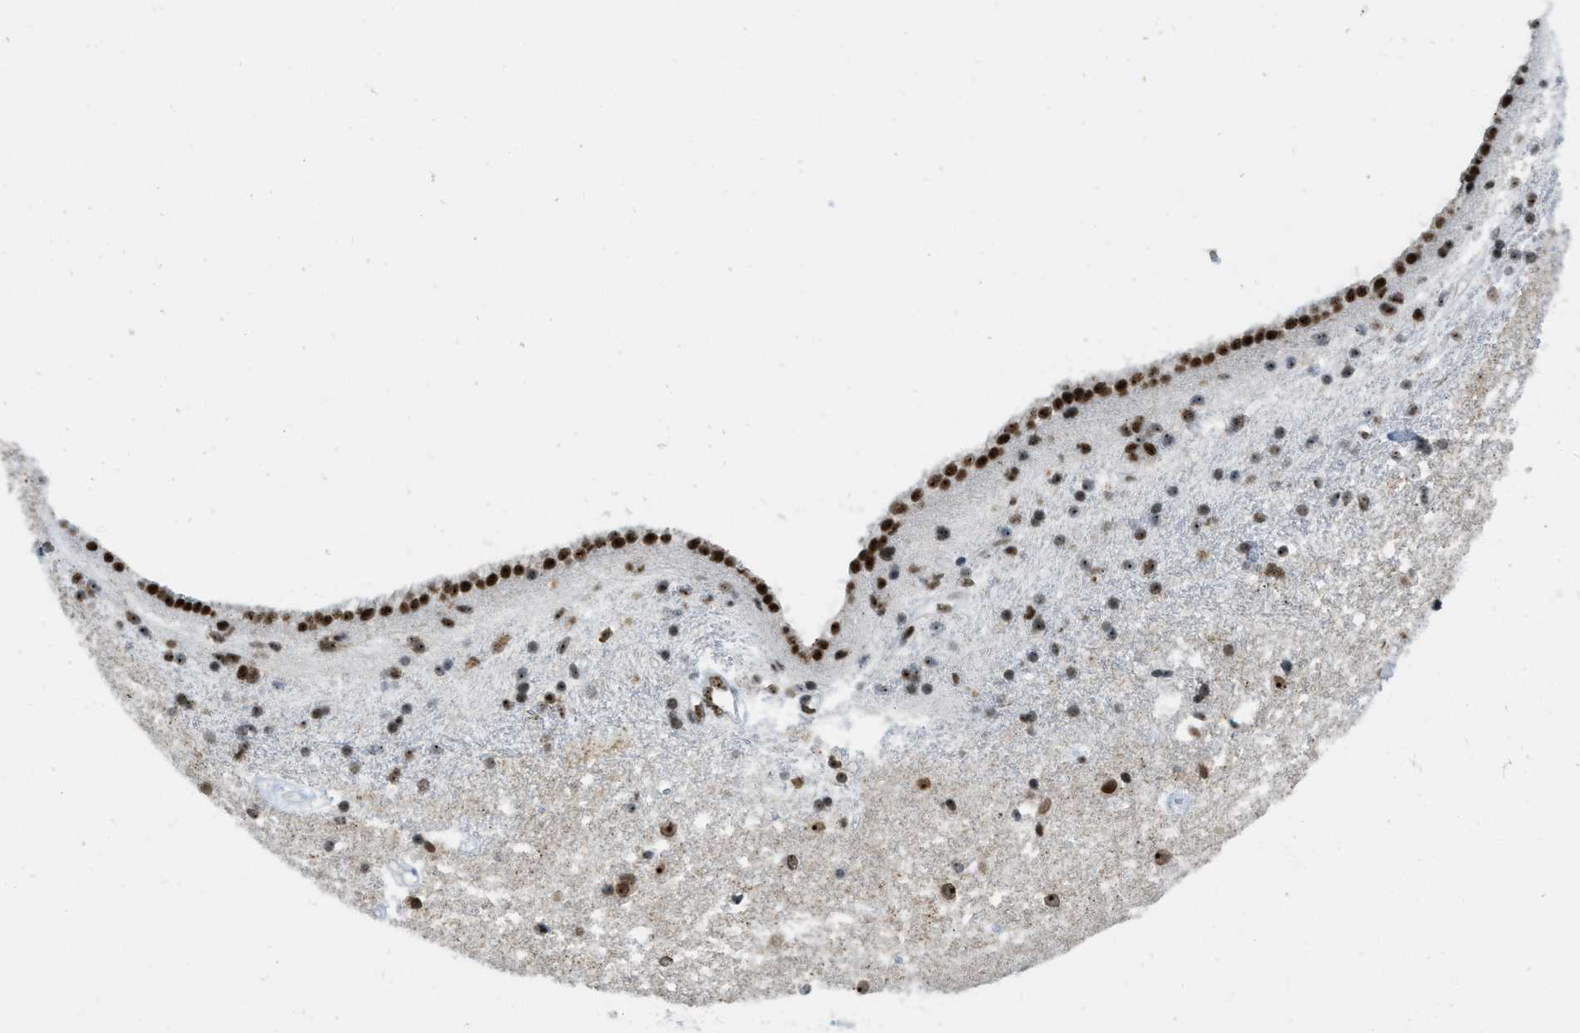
{"staining": {"intensity": "moderate", "quantity": "25%-75%", "location": "nuclear"}, "tissue": "caudate", "cell_type": "Glial cells", "image_type": "normal", "snomed": [{"axis": "morphology", "description": "Normal tissue, NOS"}, {"axis": "topography", "description": "Lateral ventricle wall"}], "caption": "An immunohistochemistry image of unremarkable tissue is shown. Protein staining in brown labels moderate nuclear positivity in caudate within glial cells.", "gene": "URB1", "patient": {"sex": "male", "age": 45}}